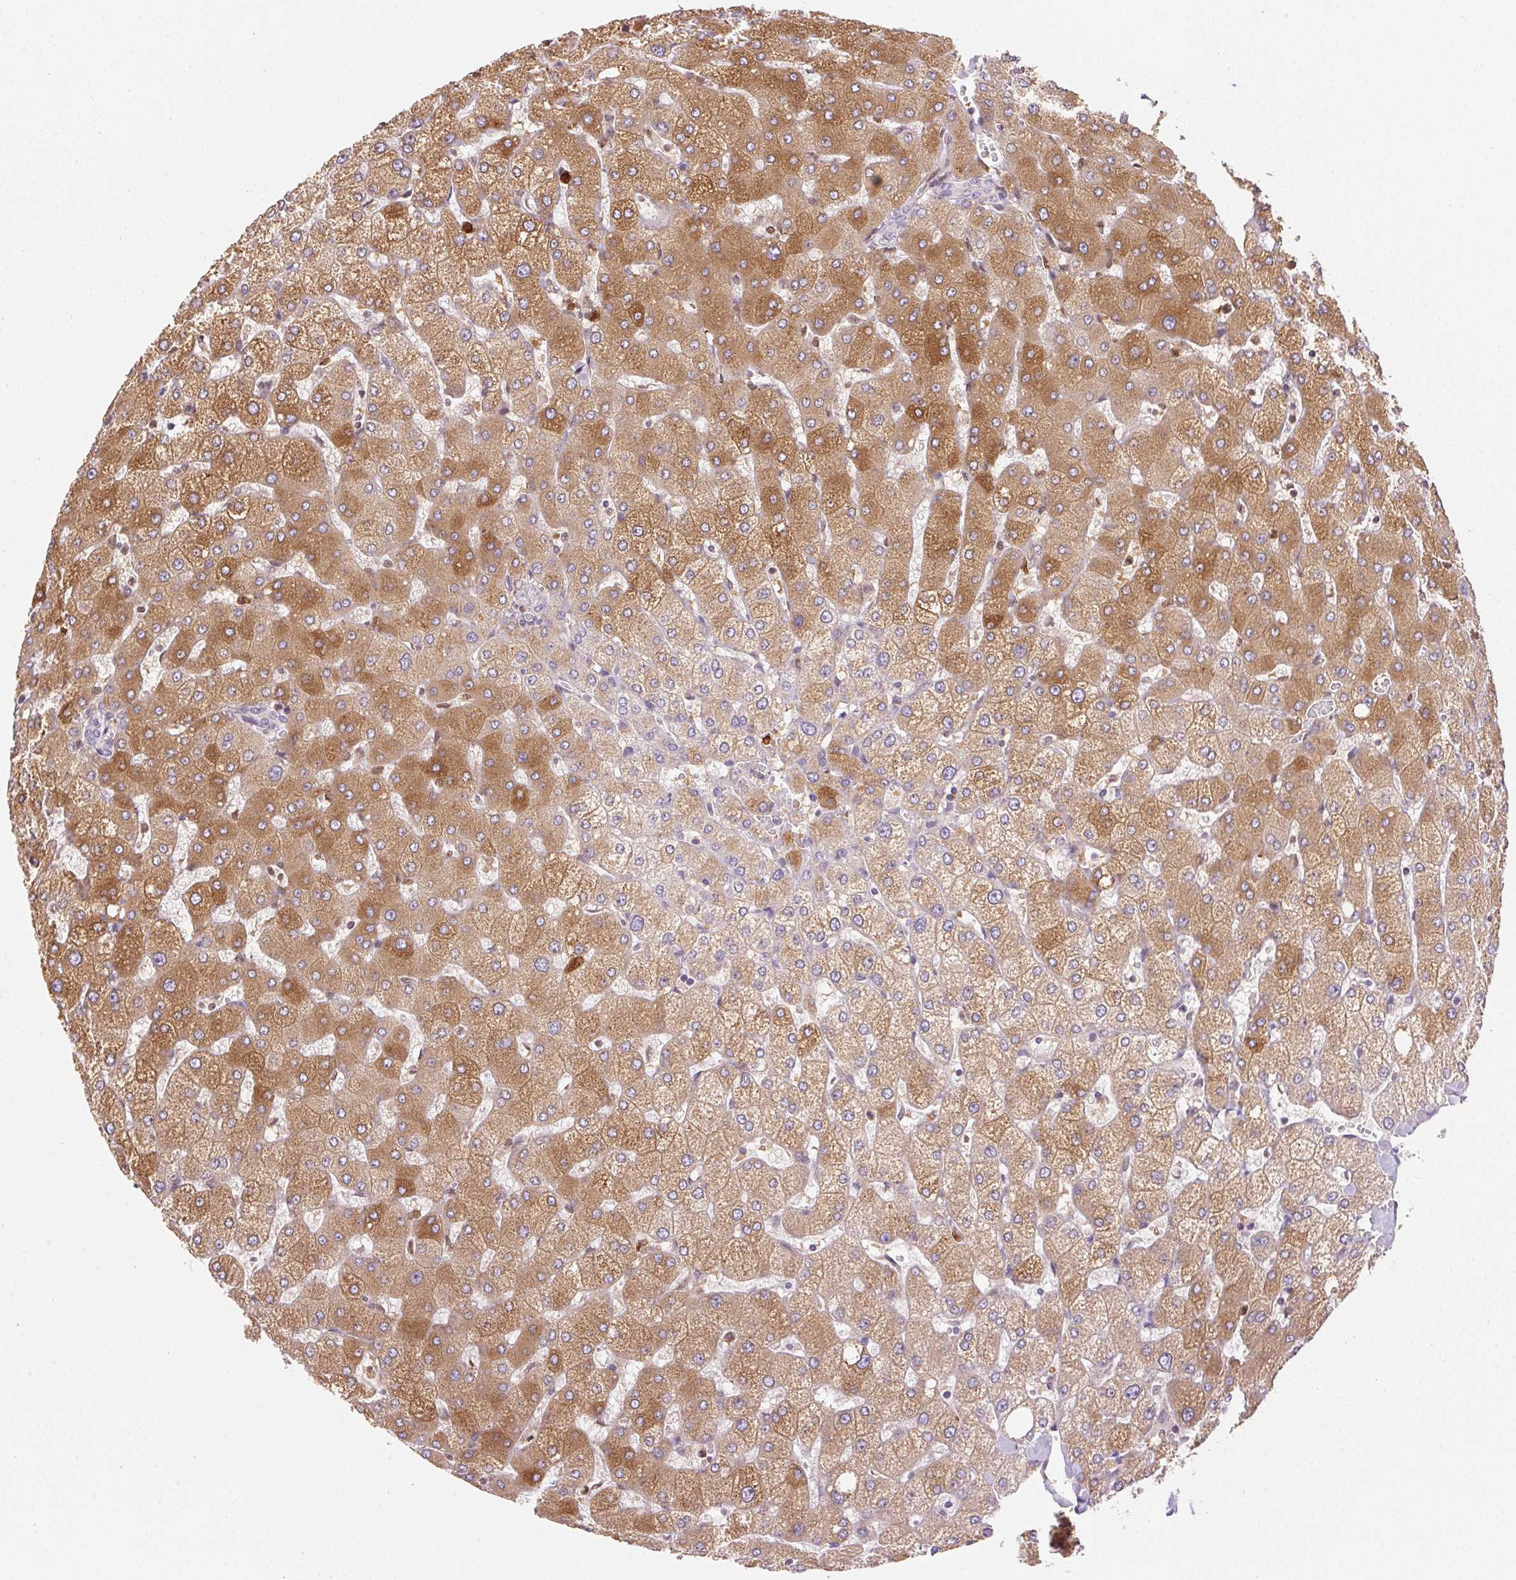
{"staining": {"intensity": "negative", "quantity": "none", "location": "none"}, "tissue": "liver", "cell_type": "Cholangiocytes", "image_type": "normal", "snomed": [{"axis": "morphology", "description": "Normal tissue, NOS"}, {"axis": "topography", "description": "Liver"}], "caption": "An image of liver stained for a protein reveals no brown staining in cholangiocytes.", "gene": "ORM1", "patient": {"sex": "female", "age": 54}}